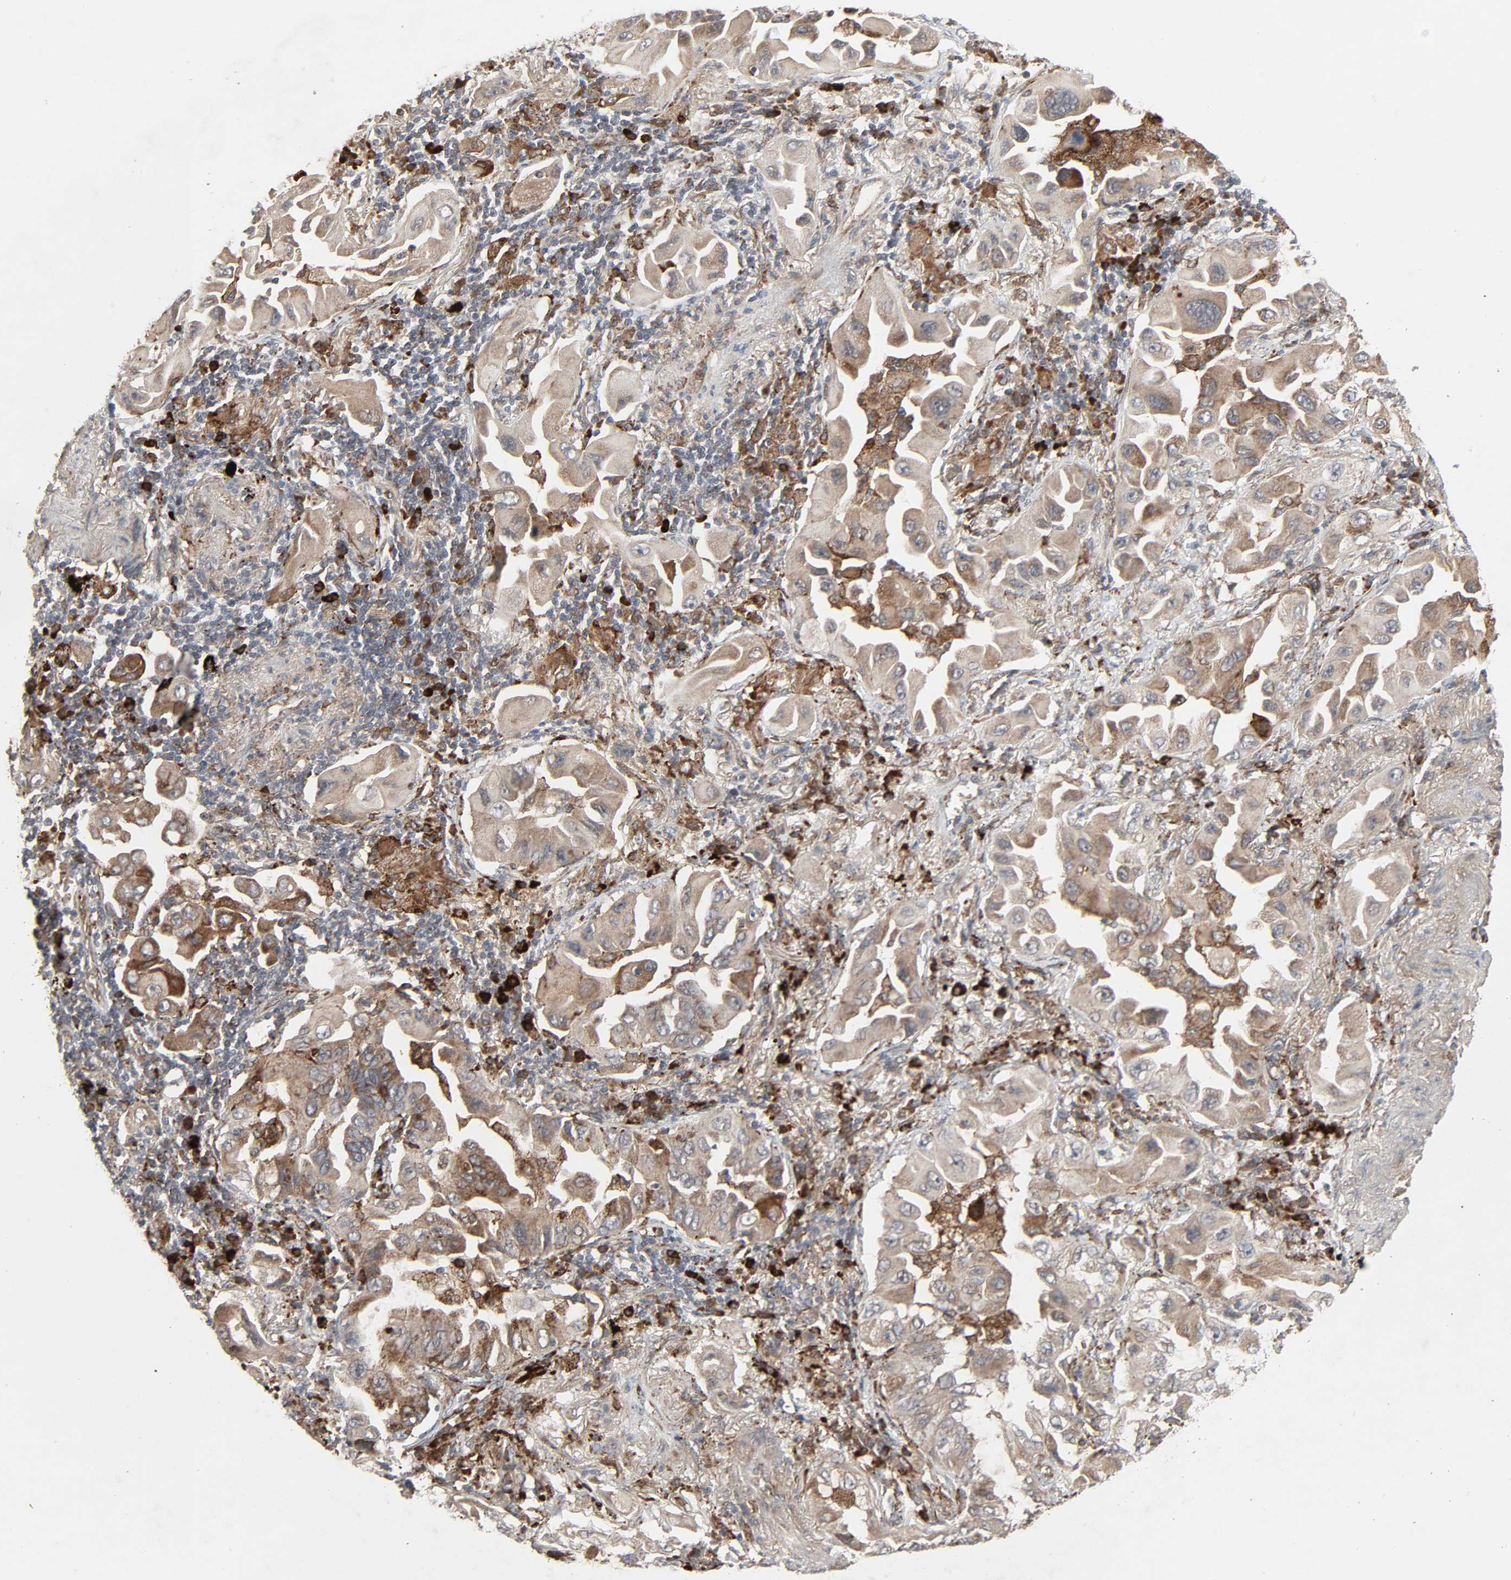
{"staining": {"intensity": "moderate", "quantity": "25%-75%", "location": "cytoplasmic/membranous"}, "tissue": "lung cancer", "cell_type": "Tumor cells", "image_type": "cancer", "snomed": [{"axis": "morphology", "description": "Adenocarcinoma, NOS"}, {"axis": "topography", "description": "Lung"}], "caption": "Brown immunohistochemical staining in human lung cancer exhibits moderate cytoplasmic/membranous staining in about 25%-75% of tumor cells. The staining was performed using DAB (3,3'-diaminobenzidine), with brown indicating positive protein expression. Nuclei are stained blue with hematoxylin.", "gene": "ADCY4", "patient": {"sex": "female", "age": 65}}